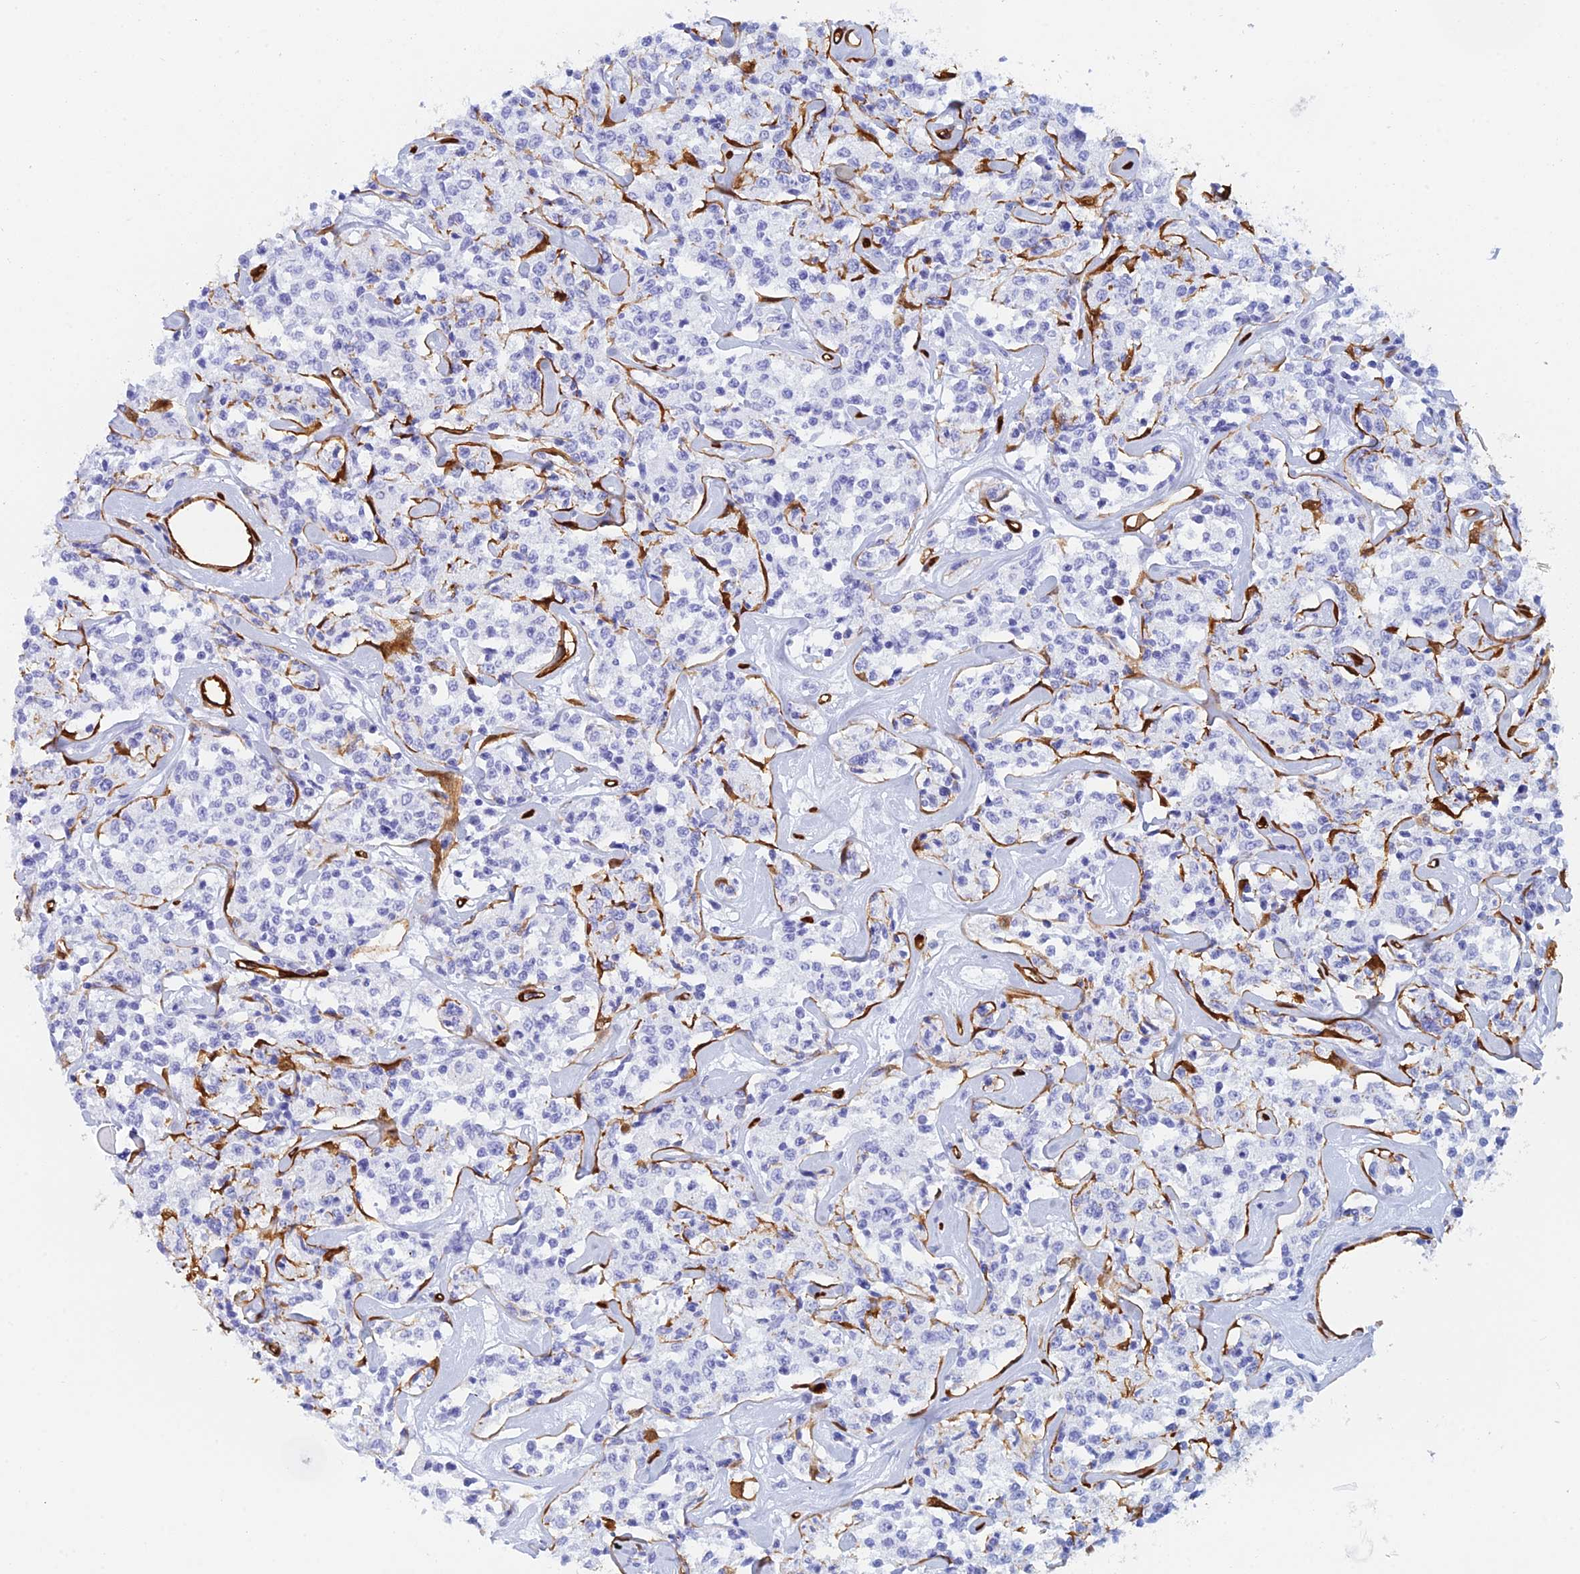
{"staining": {"intensity": "negative", "quantity": "none", "location": "none"}, "tissue": "lymphoma", "cell_type": "Tumor cells", "image_type": "cancer", "snomed": [{"axis": "morphology", "description": "Malignant lymphoma, non-Hodgkin's type, Low grade"}, {"axis": "topography", "description": "Small intestine"}], "caption": "Histopathology image shows no protein positivity in tumor cells of lymphoma tissue.", "gene": "CRIP2", "patient": {"sex": "female", "age": 59}}